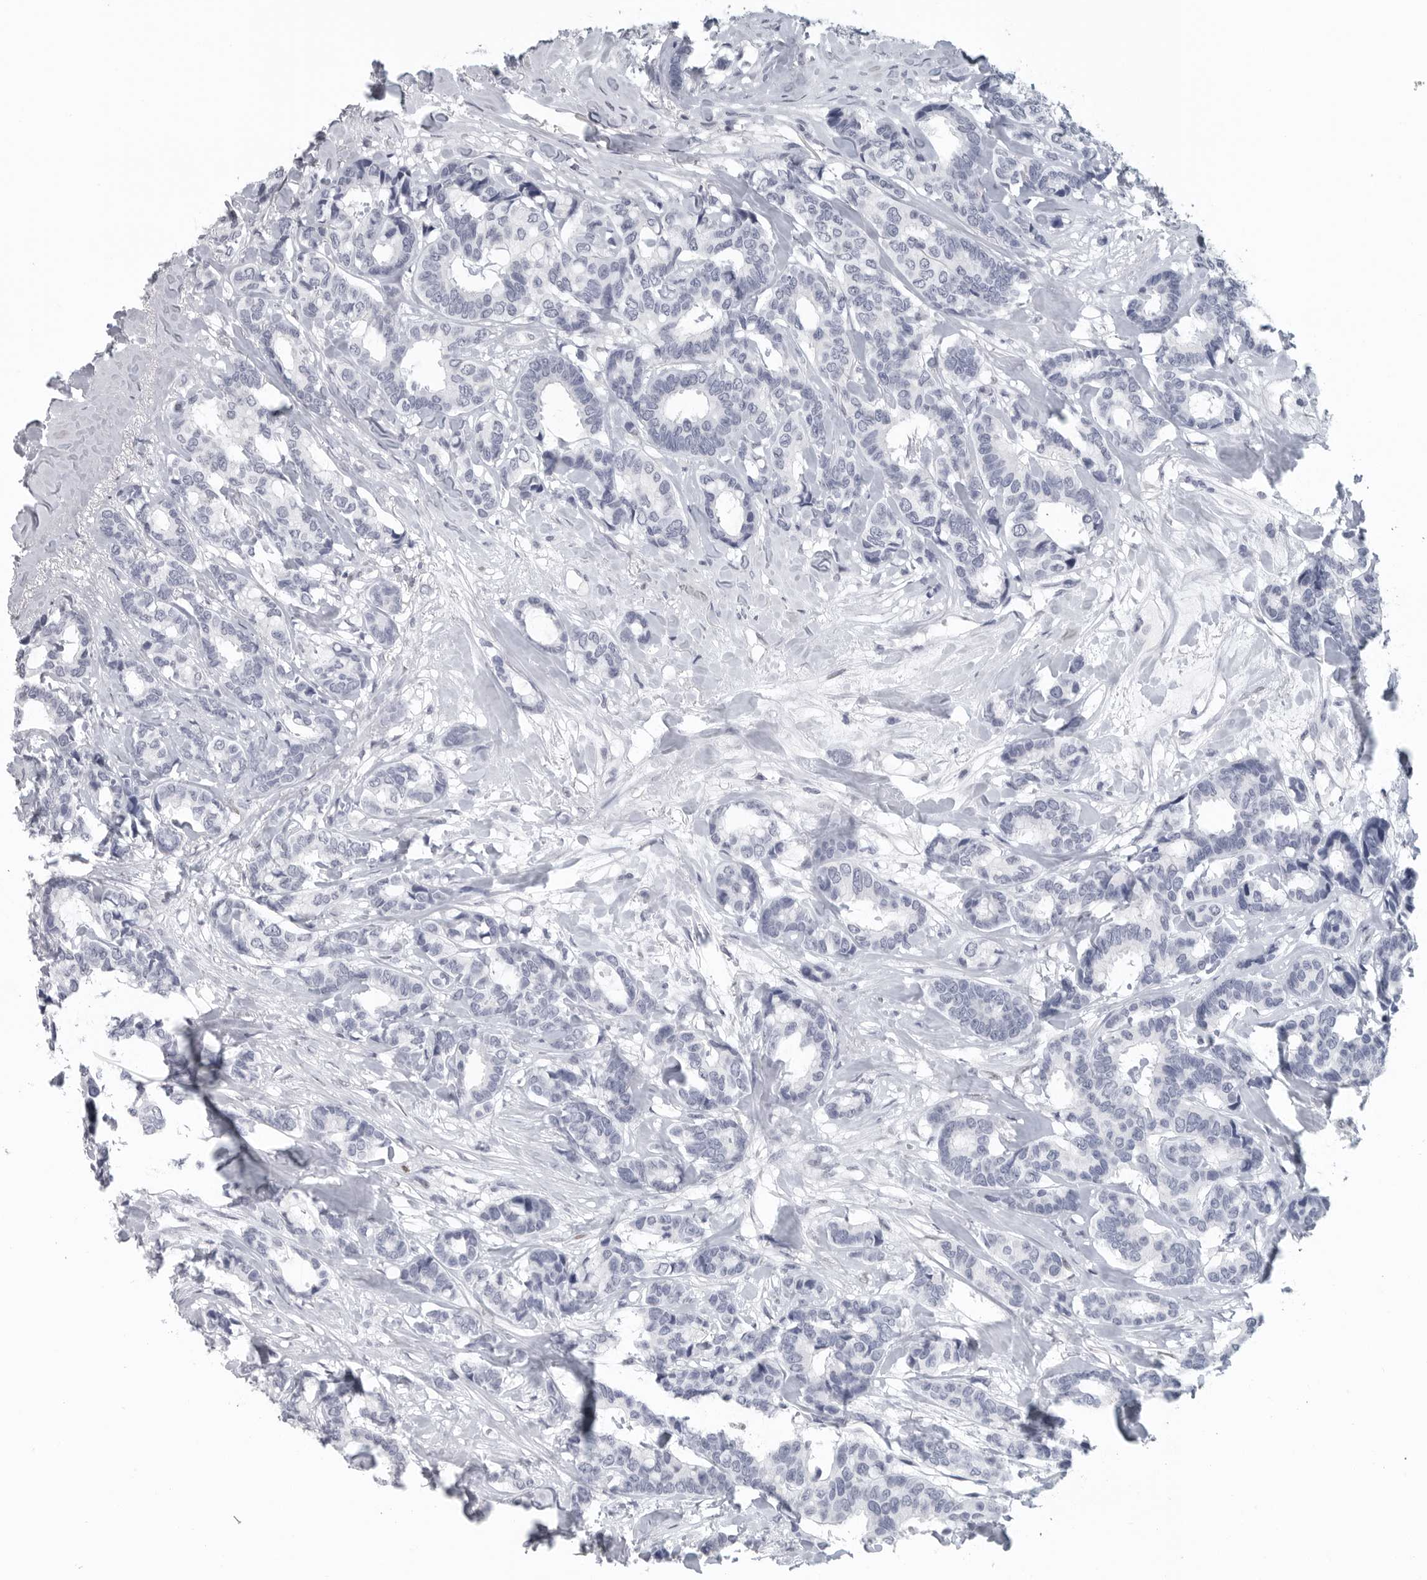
{"staining": {"intensity": "negative", "quantity": "none", "location": "none"}, "tissue": "breast cancer", "cell_type": "Tumor cells", "image_type": "cancer", "snomed": [{"axis": "morphology", "description": "Duct carcinoma"}, {"axis": "topography", "description": "Breast"}], "caption": "This is an immunohistochemistry (IHC) micrograph of human breast intraductal carcinoma. There is no expression in tumor cells.", "gene": "SATB2", "patient": {"sex": "female", "age": 87}}